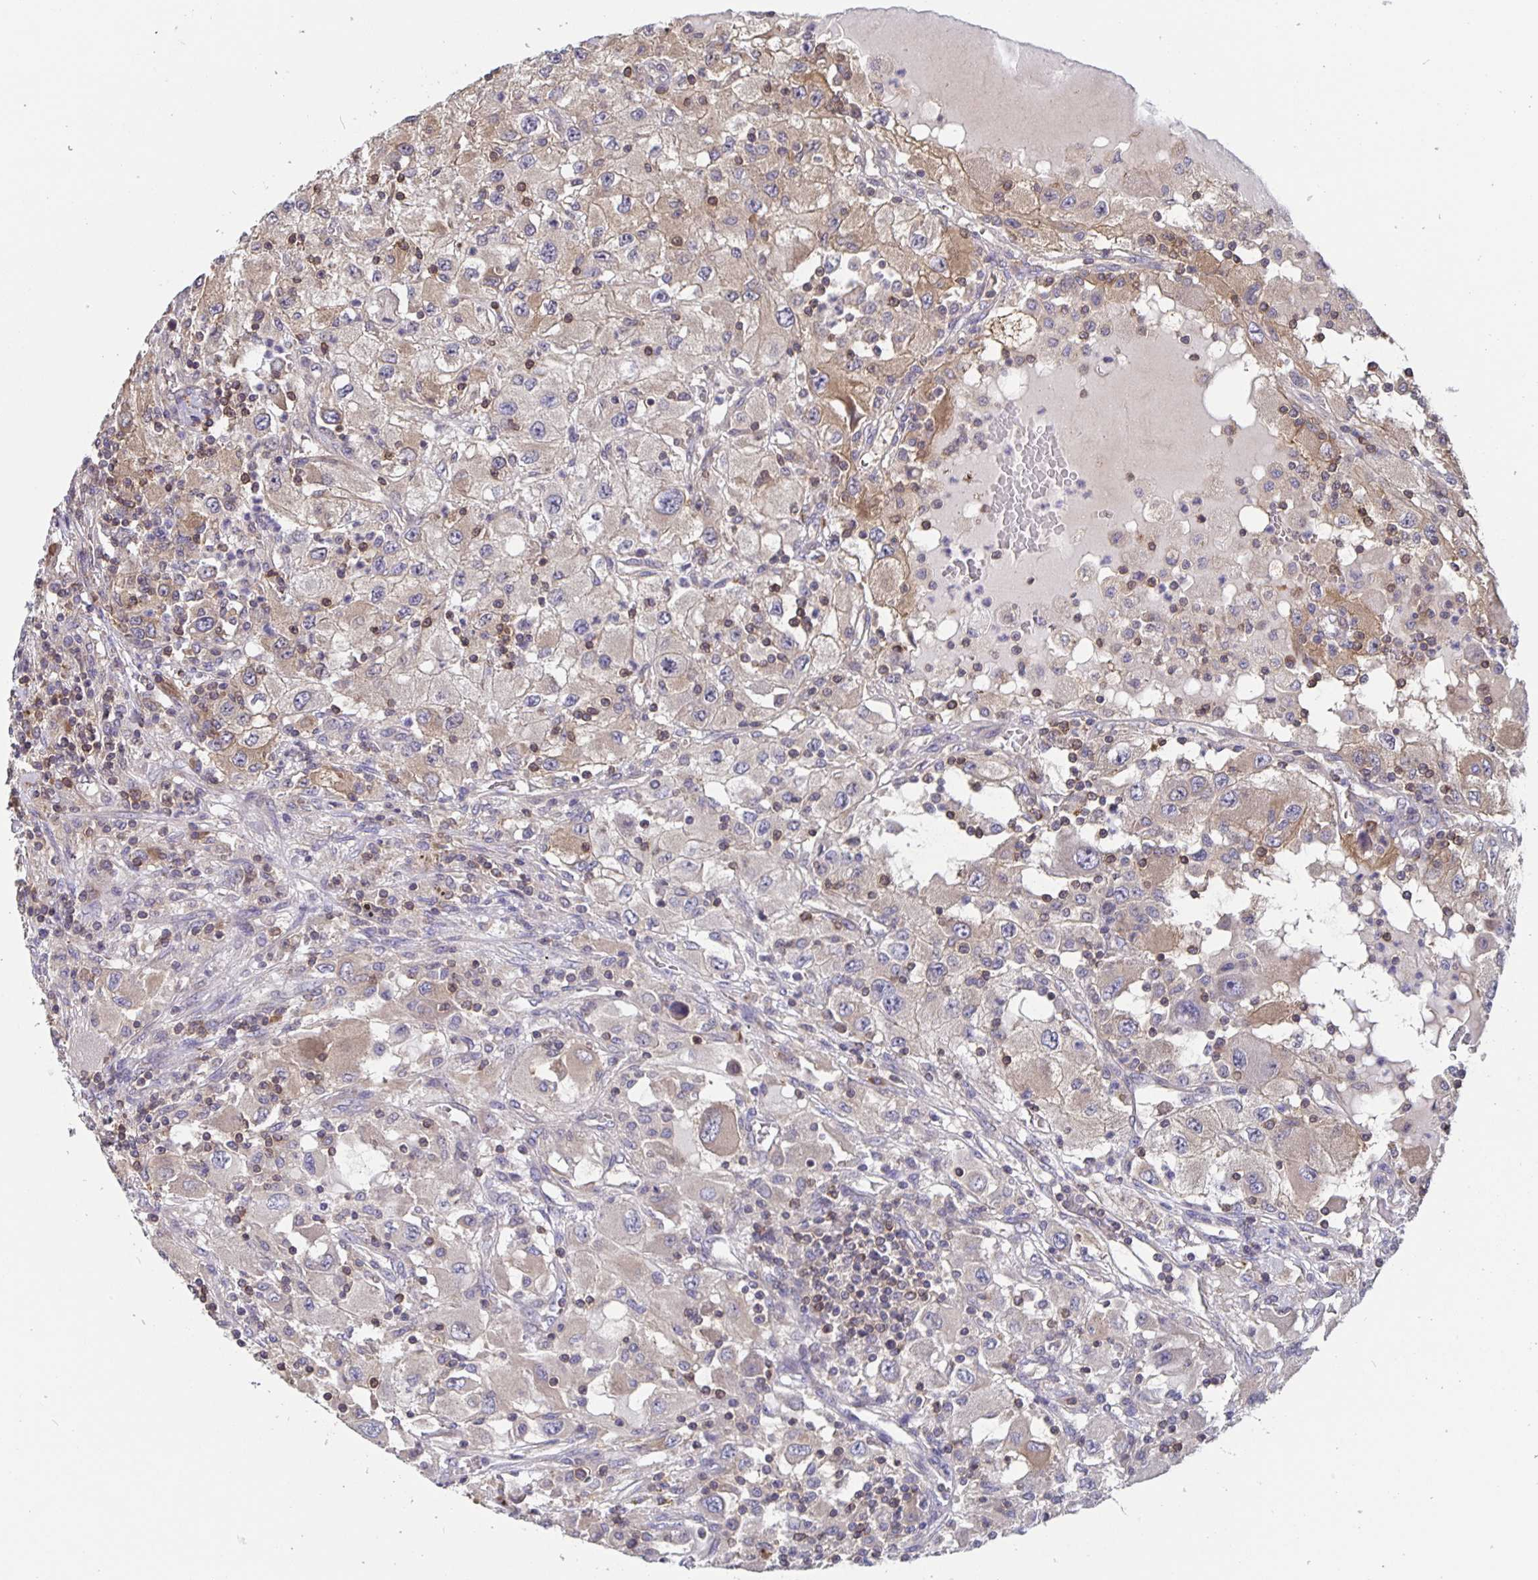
{"staining": {"intensity": "weak", "quantity": "25%-75%", "location": "cytoplasmic/membranous"}, "tissue": "renal cancer", "cell_type": "Tumor cells", "image_type": "cancer", "snomed": [{"axis": "morphology", "description": "Adenocarcinoma, NOS"}, {"axis": "topography", "description": "Kidney"}], "caption": "Adenocarcinoma (renal) stained for a protein shows weak cytoplasmic/membranous positivity in tumor cells.", "gene": "FEM1C", "patient": {"sex": "female", "age": 67}}